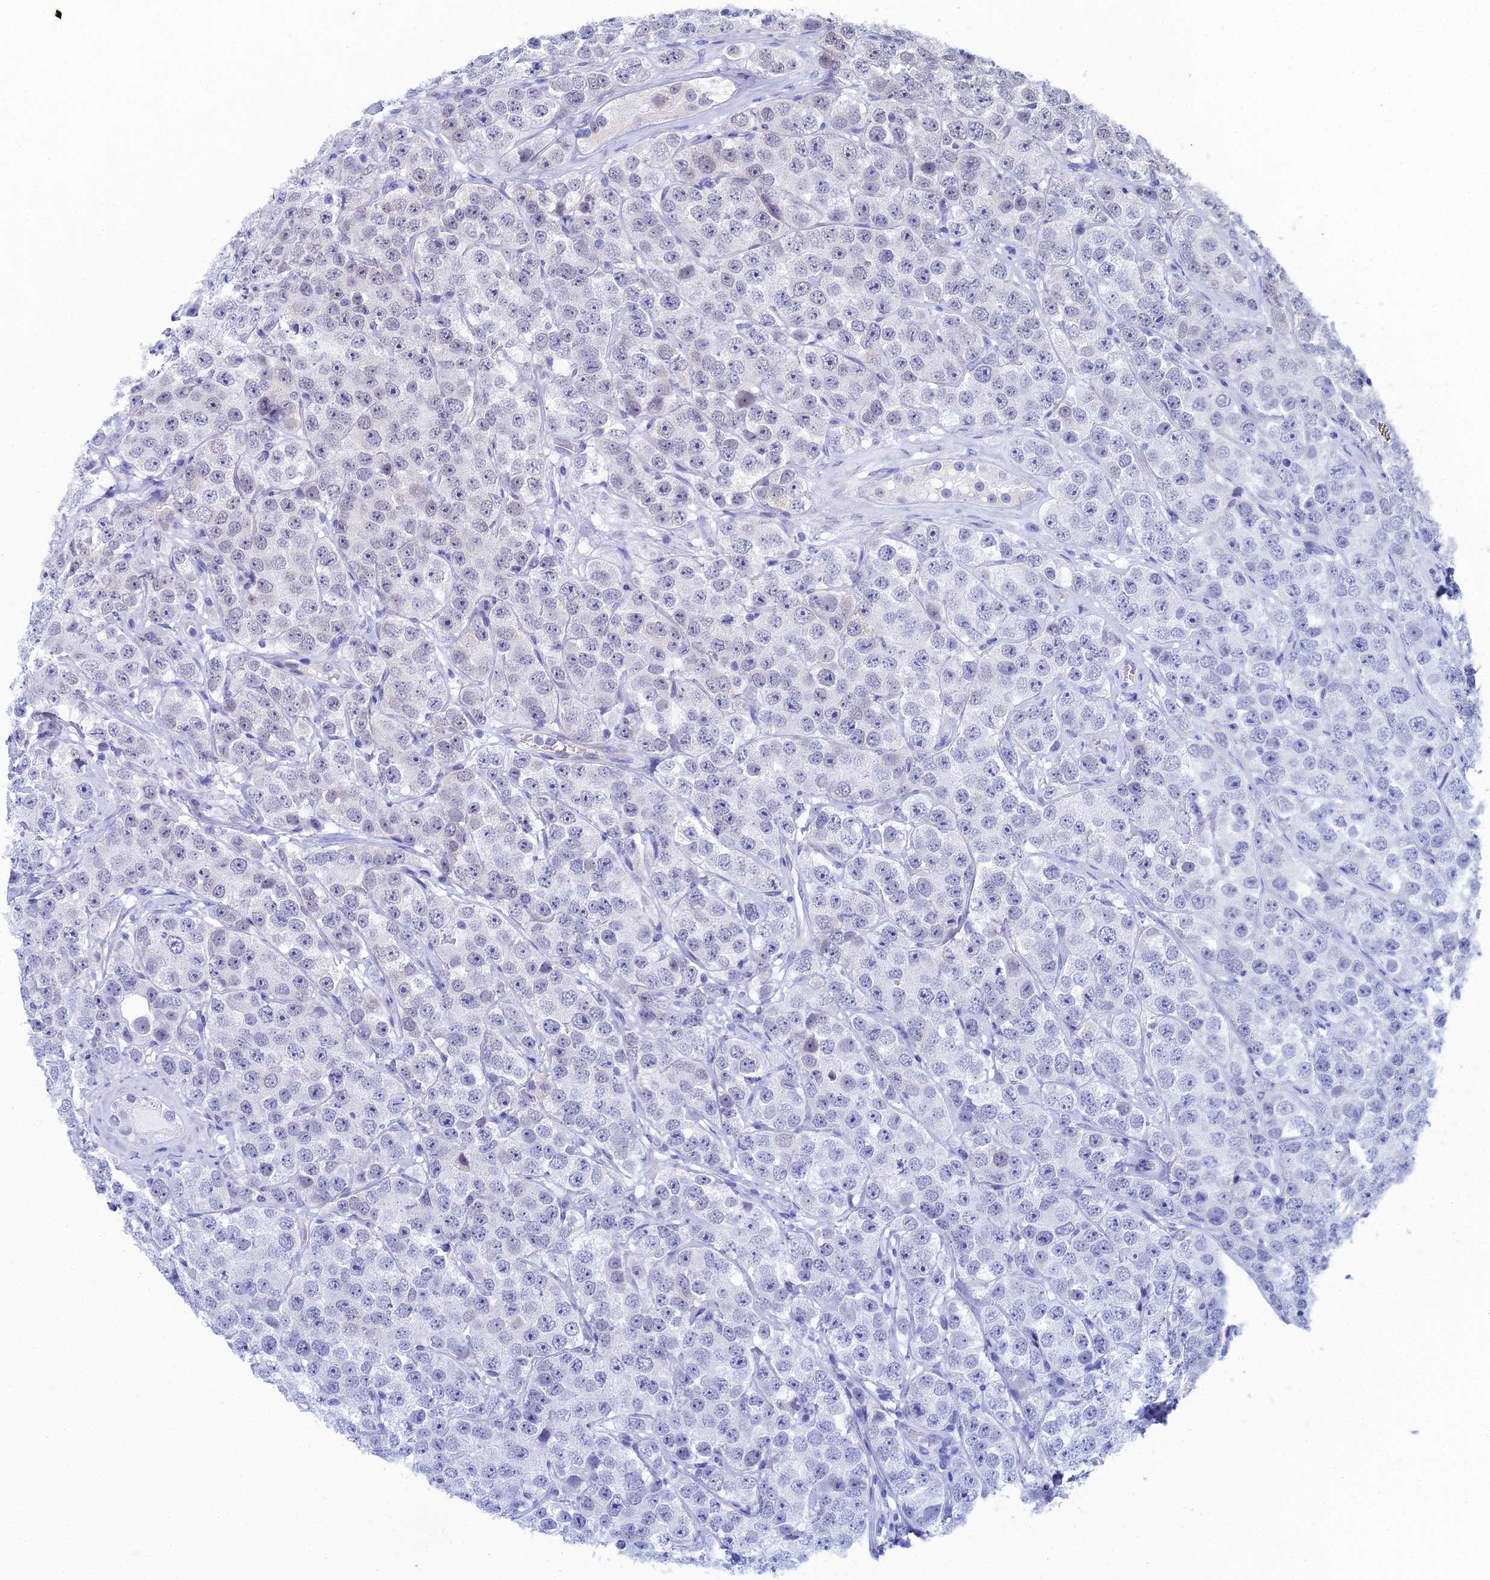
{"staining": {"intensity": "negative", "quantity": "none", "location": "none"}, "tissue": "testis cancer", "cell_type": "Tumor cells", "image_type": "cancer", "snomed": [{"axis": "morphology", "description": "Seminoma, NOS"}, {"axis": "topography", "description": "Testis"}], "caption": "Immunohistochemistry of human testis seminoma shows no positivity in tumor cells.", "gene": "ZNF668", "patient": {"sex": "male", "age": 28}}